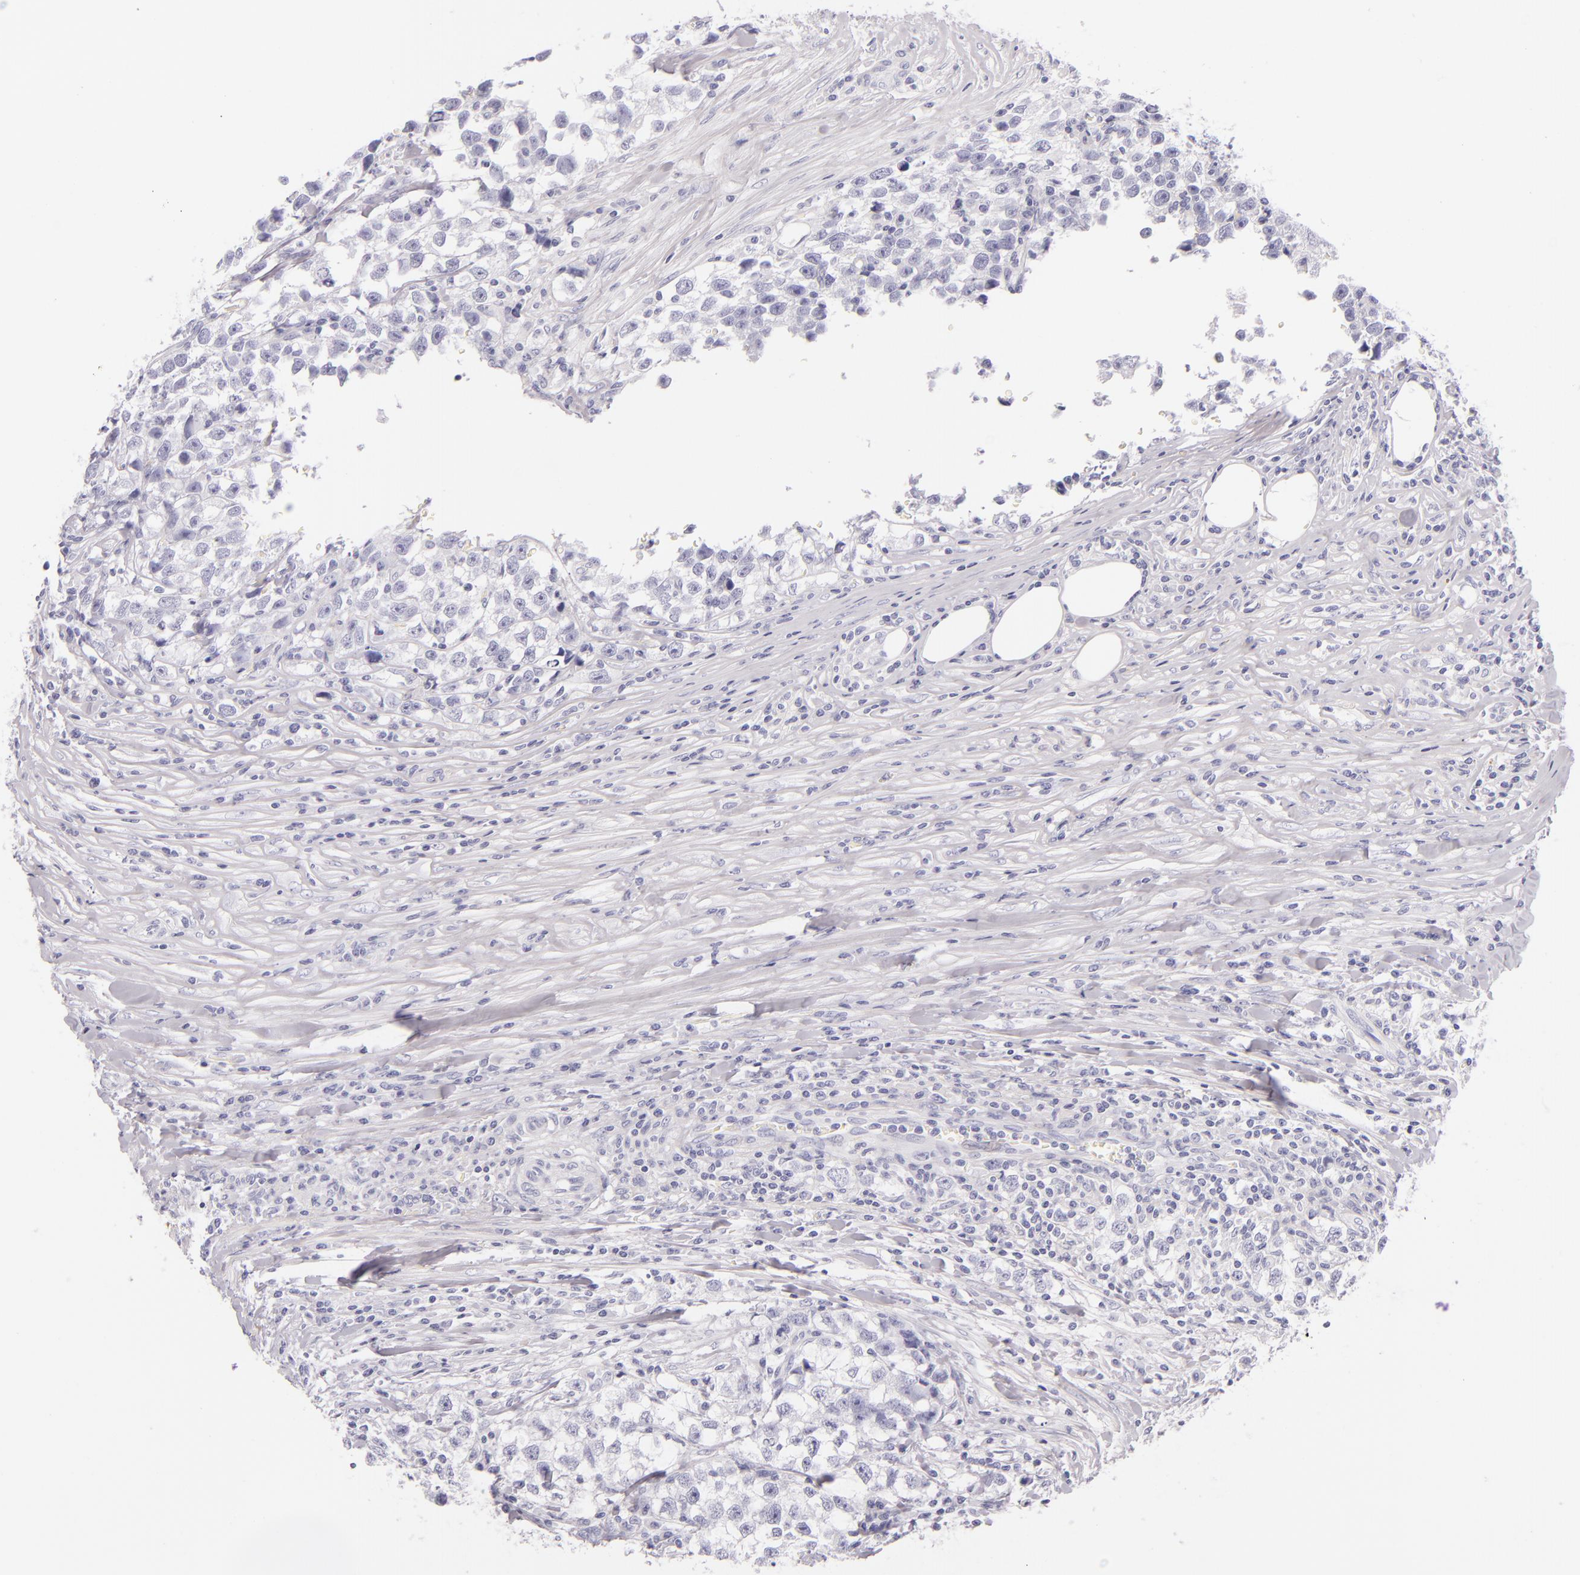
{"staining": {"intensity": "negative", "quantity": "none", "location": "none"}, "tissue": "testis cancer", "cell_type": "Tumor cells", "image_type": "cancer", "snomed": [{"axis": "morphology", "description": "Seminoma, NOS"}, {"axis": "morphology", "description": "Carcinoma, Embryonal, NOS"}, {"axis": "topography", "description": "Testis"}], "caption": "Immunohistochemistry image of testis cancer stained for a protein (brown), which demonstrates no expression in tumor cells.", "gene": "INA", "patient": {"sex": "male", "age": 30}}